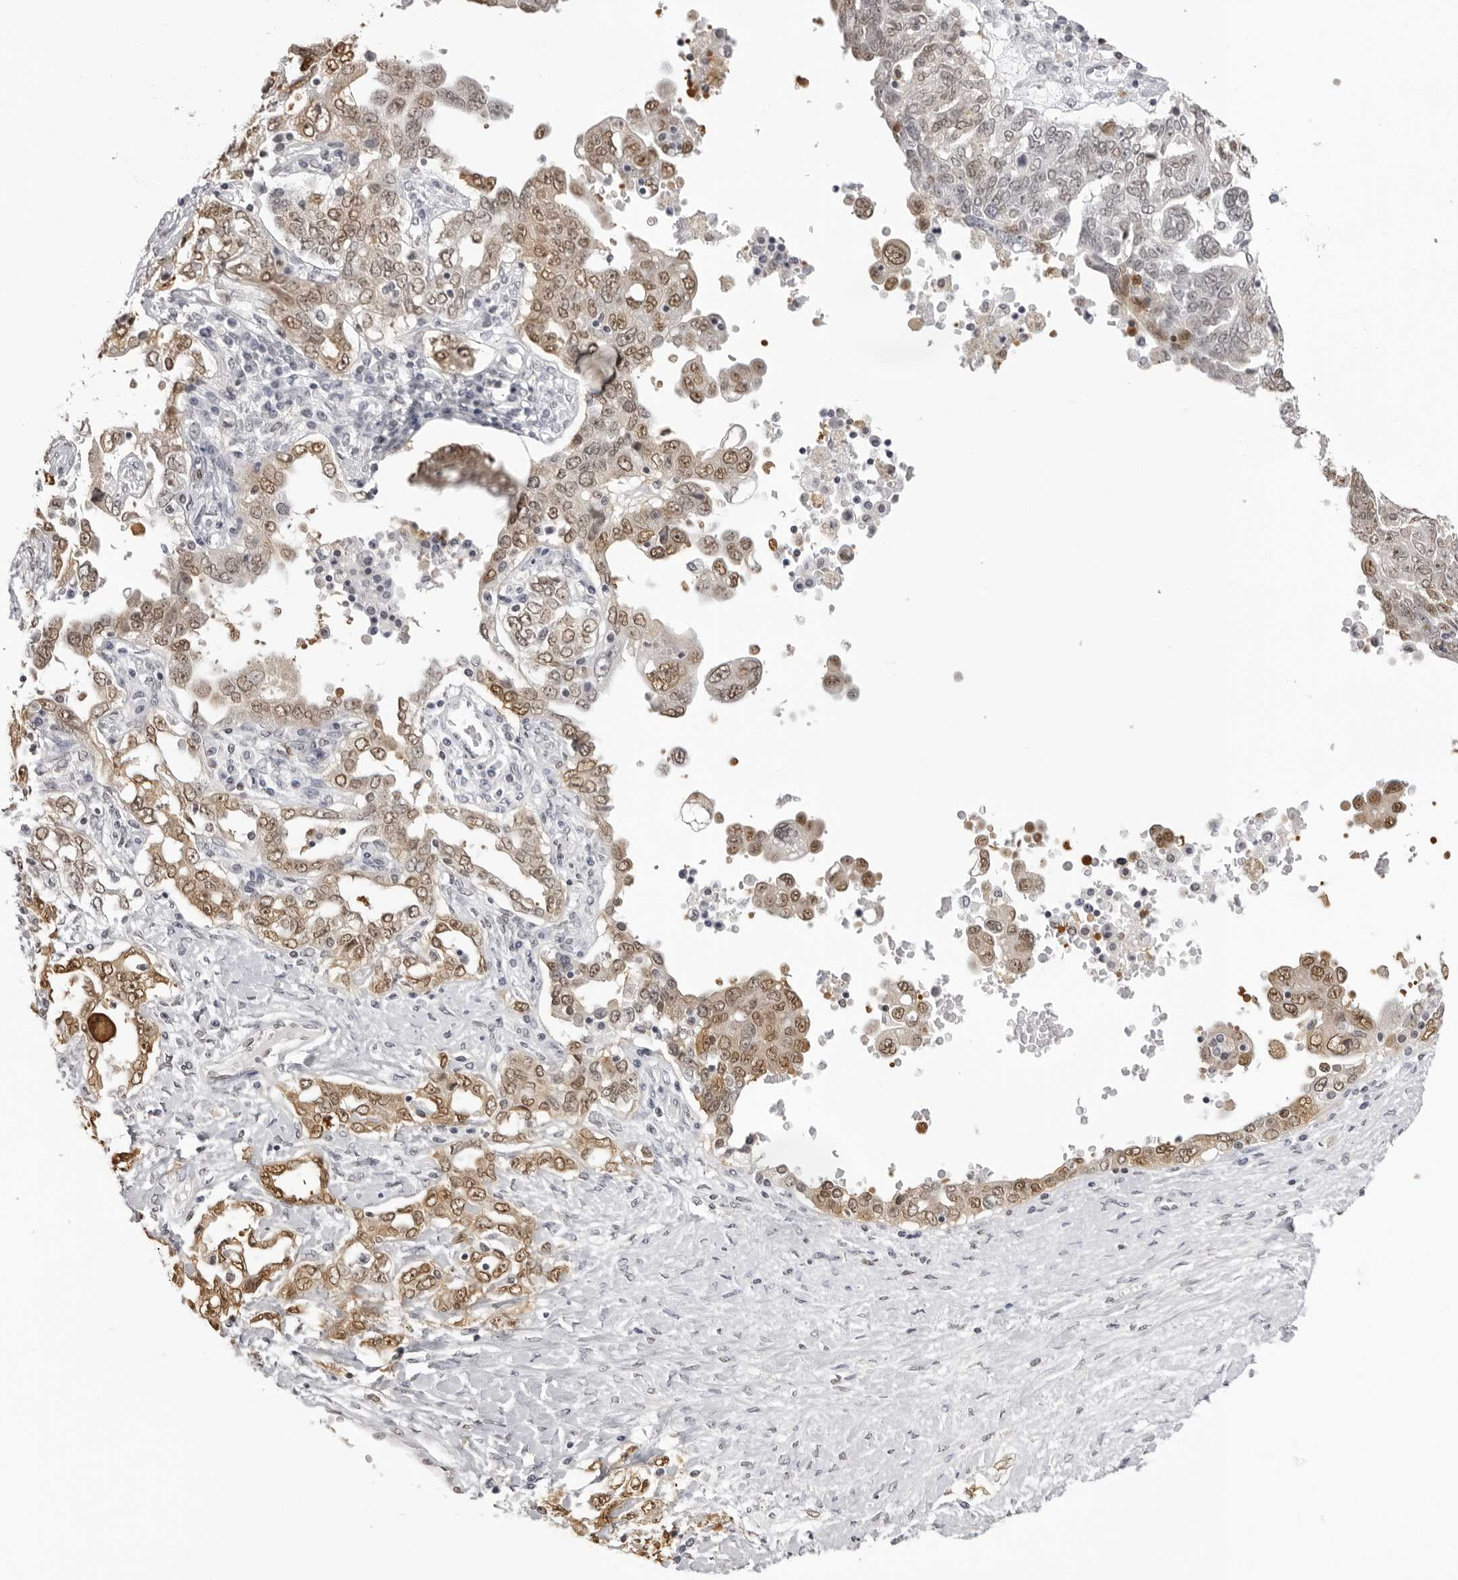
{"staining": {"intensity": "moderate", "quantity": ">75%", "location": "nuclear"}, "tissue": "ovarian cancer", "cell_type": "Tumor cells", "image_type": "cancer", "snomed": [{"axis": "morphology", "description": "Carcinoma, endometroid"}, {"axis": "topography", "description": "Ovary"}], "caption": "Approximately >75% of tumor cells in ovarian cancer exhibit moderate nuclear protein positivity as visualized by brown immunohistochemical staining.", "gene": "HSPA4", "patient": {"sex": "female", "age": 62}}